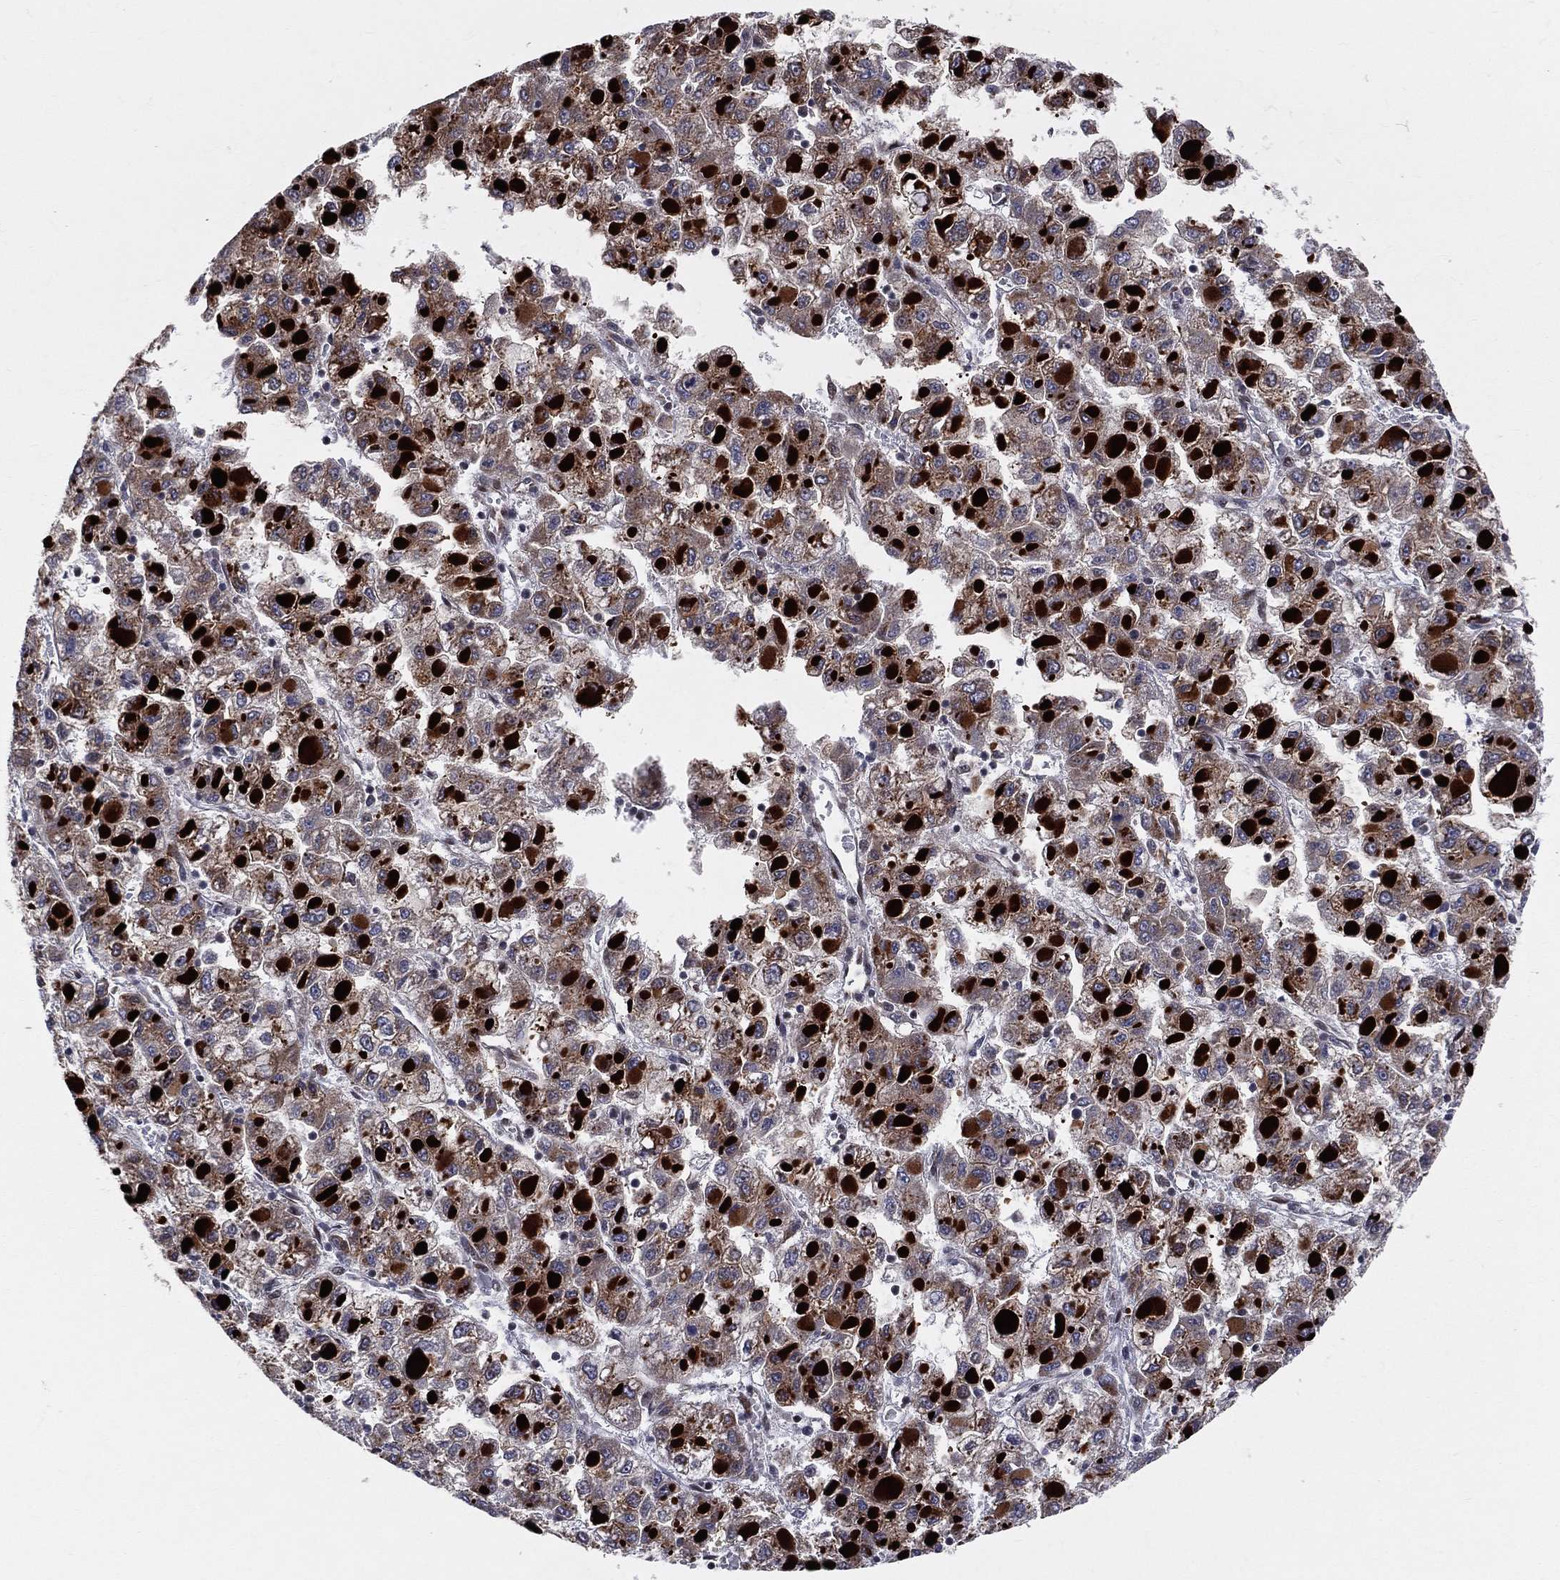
{"staining": {"intensity": "strong", "quantity": "25%-75%", "location": "nuclear"}, "tissue": "liver cancer", "cell_type": "Tumor cells", "image_type": "cancer", "snomed": [{"axis": "morphology", "description": "Carcinoma, Hepatocellular, NOS"}, {"axis": "topography", "description": "Liver"}], "caption": "This is an image of IHC staining of liver cancer (hepatocellular carcinoma), which shows strong staining in the nuclear of tumor cells.", "gene": "VHL", "patient": {"sex": "male", "age": 40}}